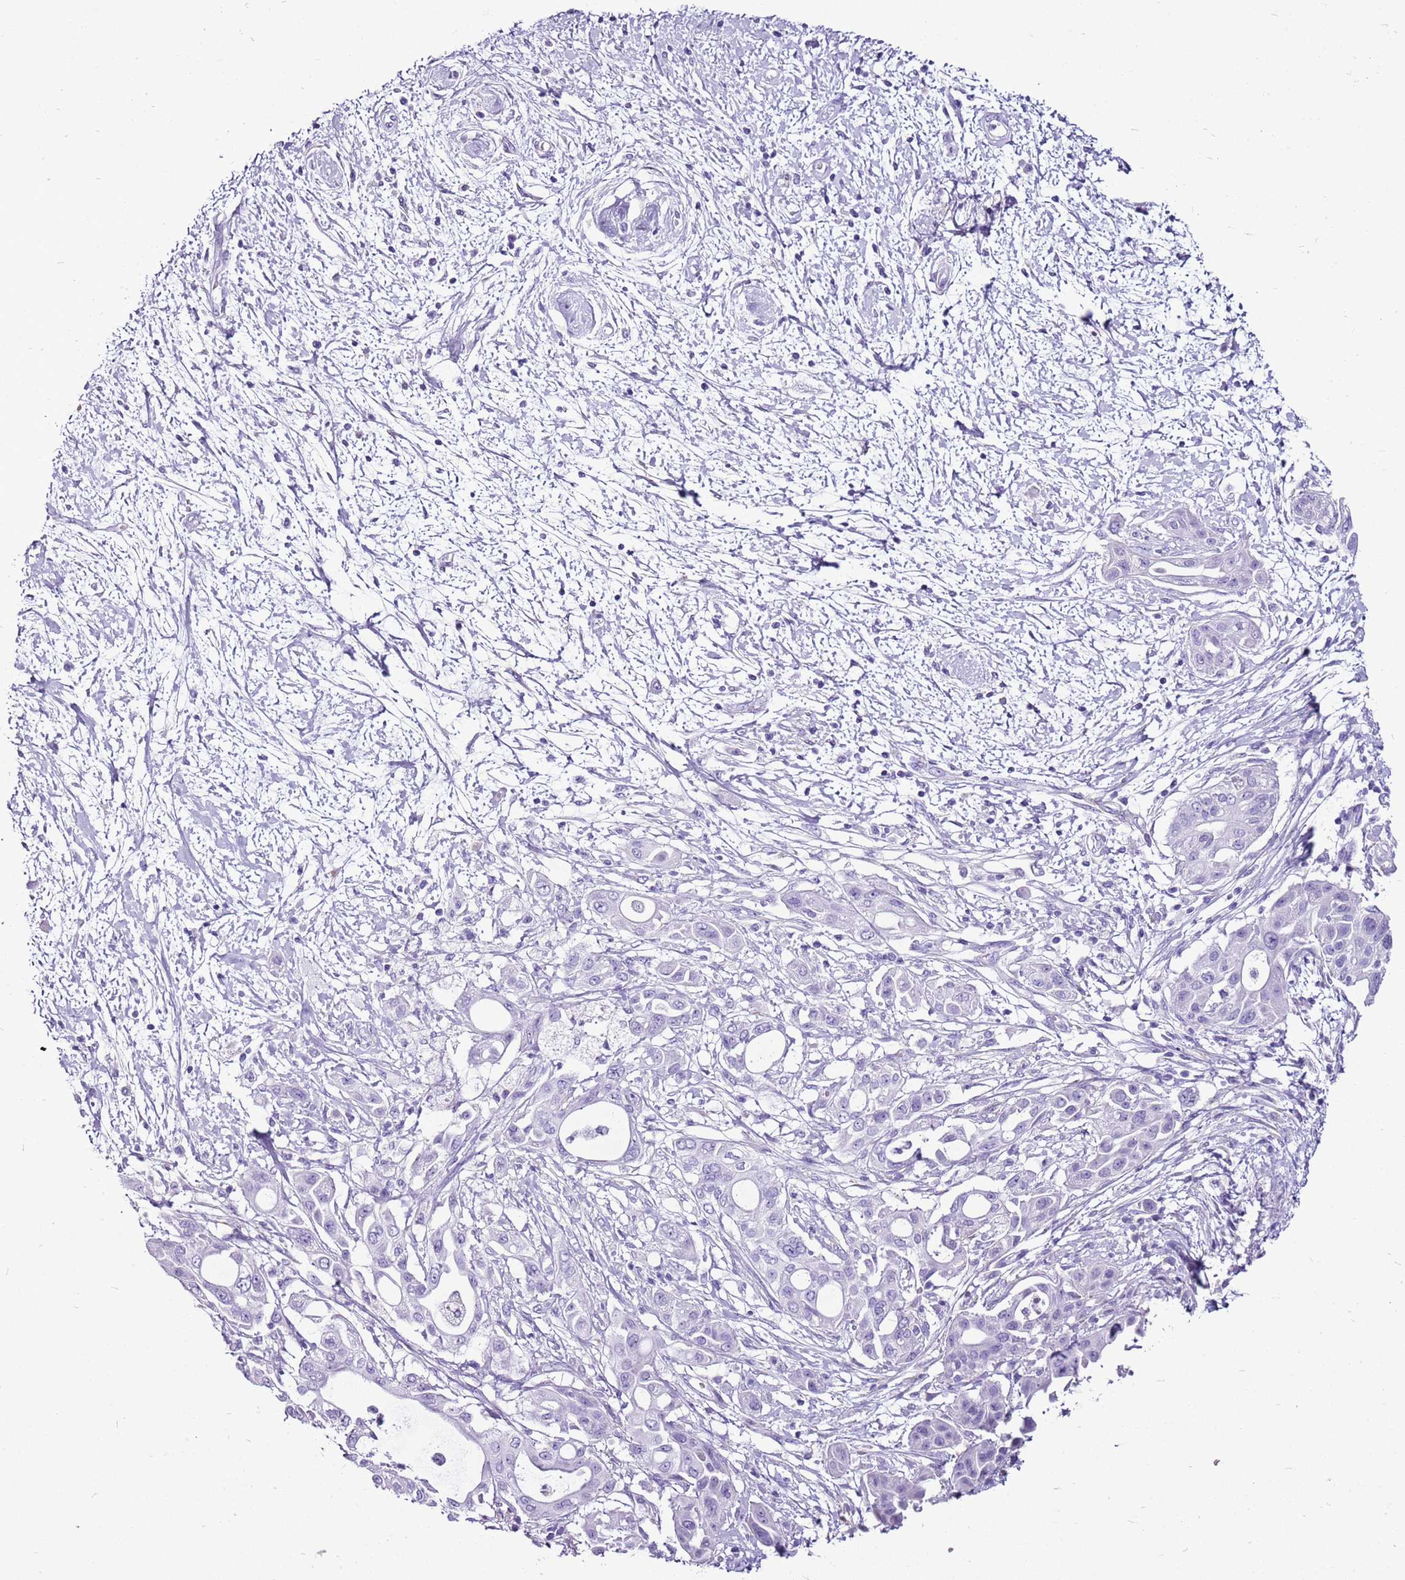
{"staining": {"intensity": "negative", "quantity": "none", "location": "none"}, "tissue": "pancreatic cancer", "cell_type": "Tumor cells", "image_type": "cancer", "snomed": [{"axis": "morphology", "description": "Adenocarcinoma, NOS"}, {"axis": "topography", "description": "Pancreas"}], "caption": "IHC of human pancreatic adenocarcinoma demonstrates no positivity in tumor cells.", "gene": "ACSS3", "patient": {"sex": "male", "age": 68}}